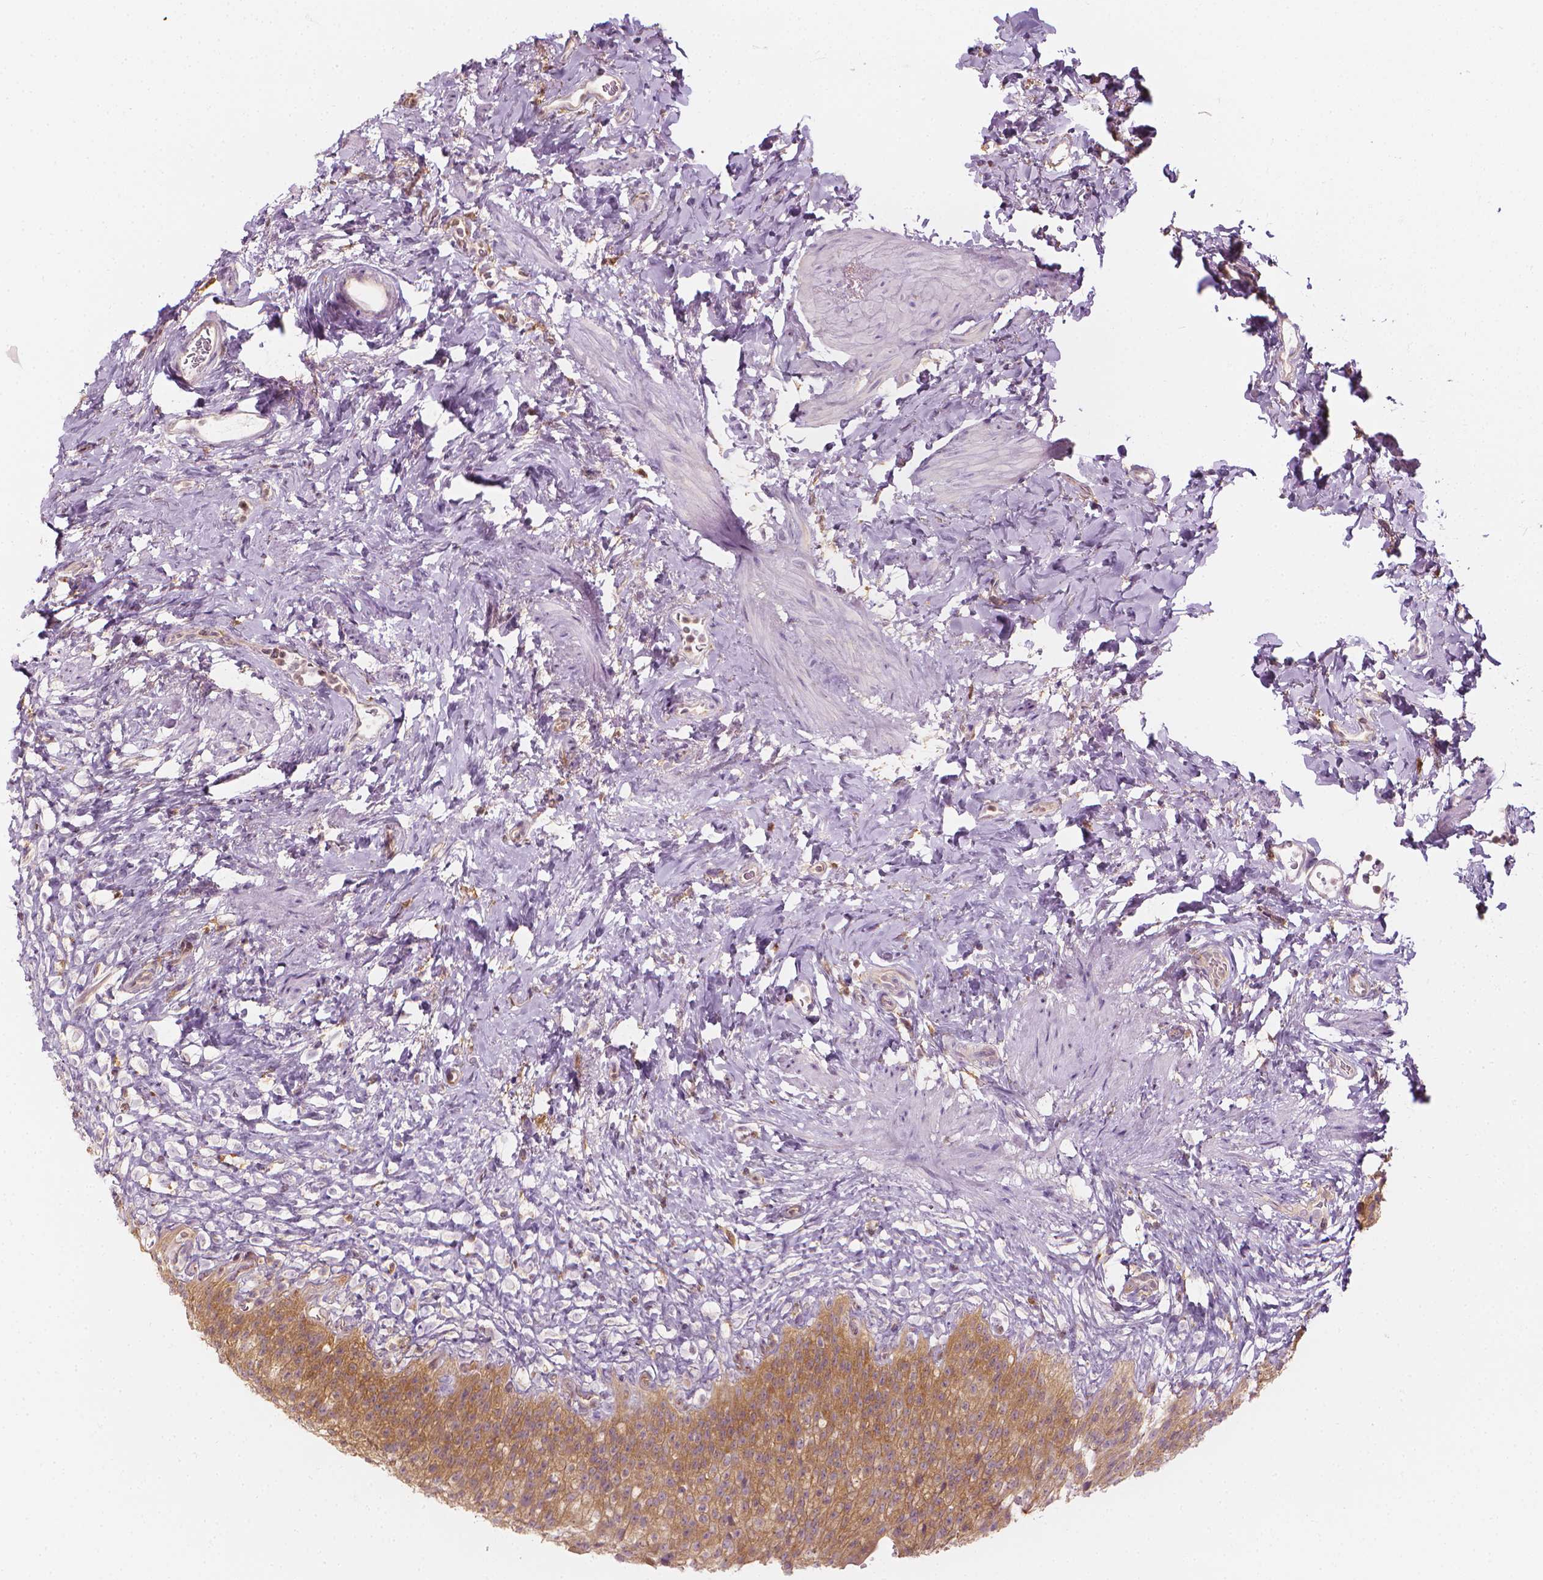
{"staining": {"intensity": "moderate", "quantity": ">75%", "location": "cytoplasmic/membranous"}, "tissue": "urinary bladder", "cell_type": "Urothelial cells", "image_type": "normal", "snomed": [{"axis": "morphology", "description": "Normal tissue, NOS"}, {"axis": "topography", "description": "Urinary bladder"}, {"axis": "topography", "description": "Prostate"}], "caption": "Urothelial cells reveal moderate cytoplasmic/membranous expression in about >75% of cells in normal urinary bladder. The staining was performed using DAB, with brown indicating positive protein expression. Nuclei are stained blue with hematoxylin.", "gene": "SHMT1", "patient": {"sex": "male", "age": 76}}